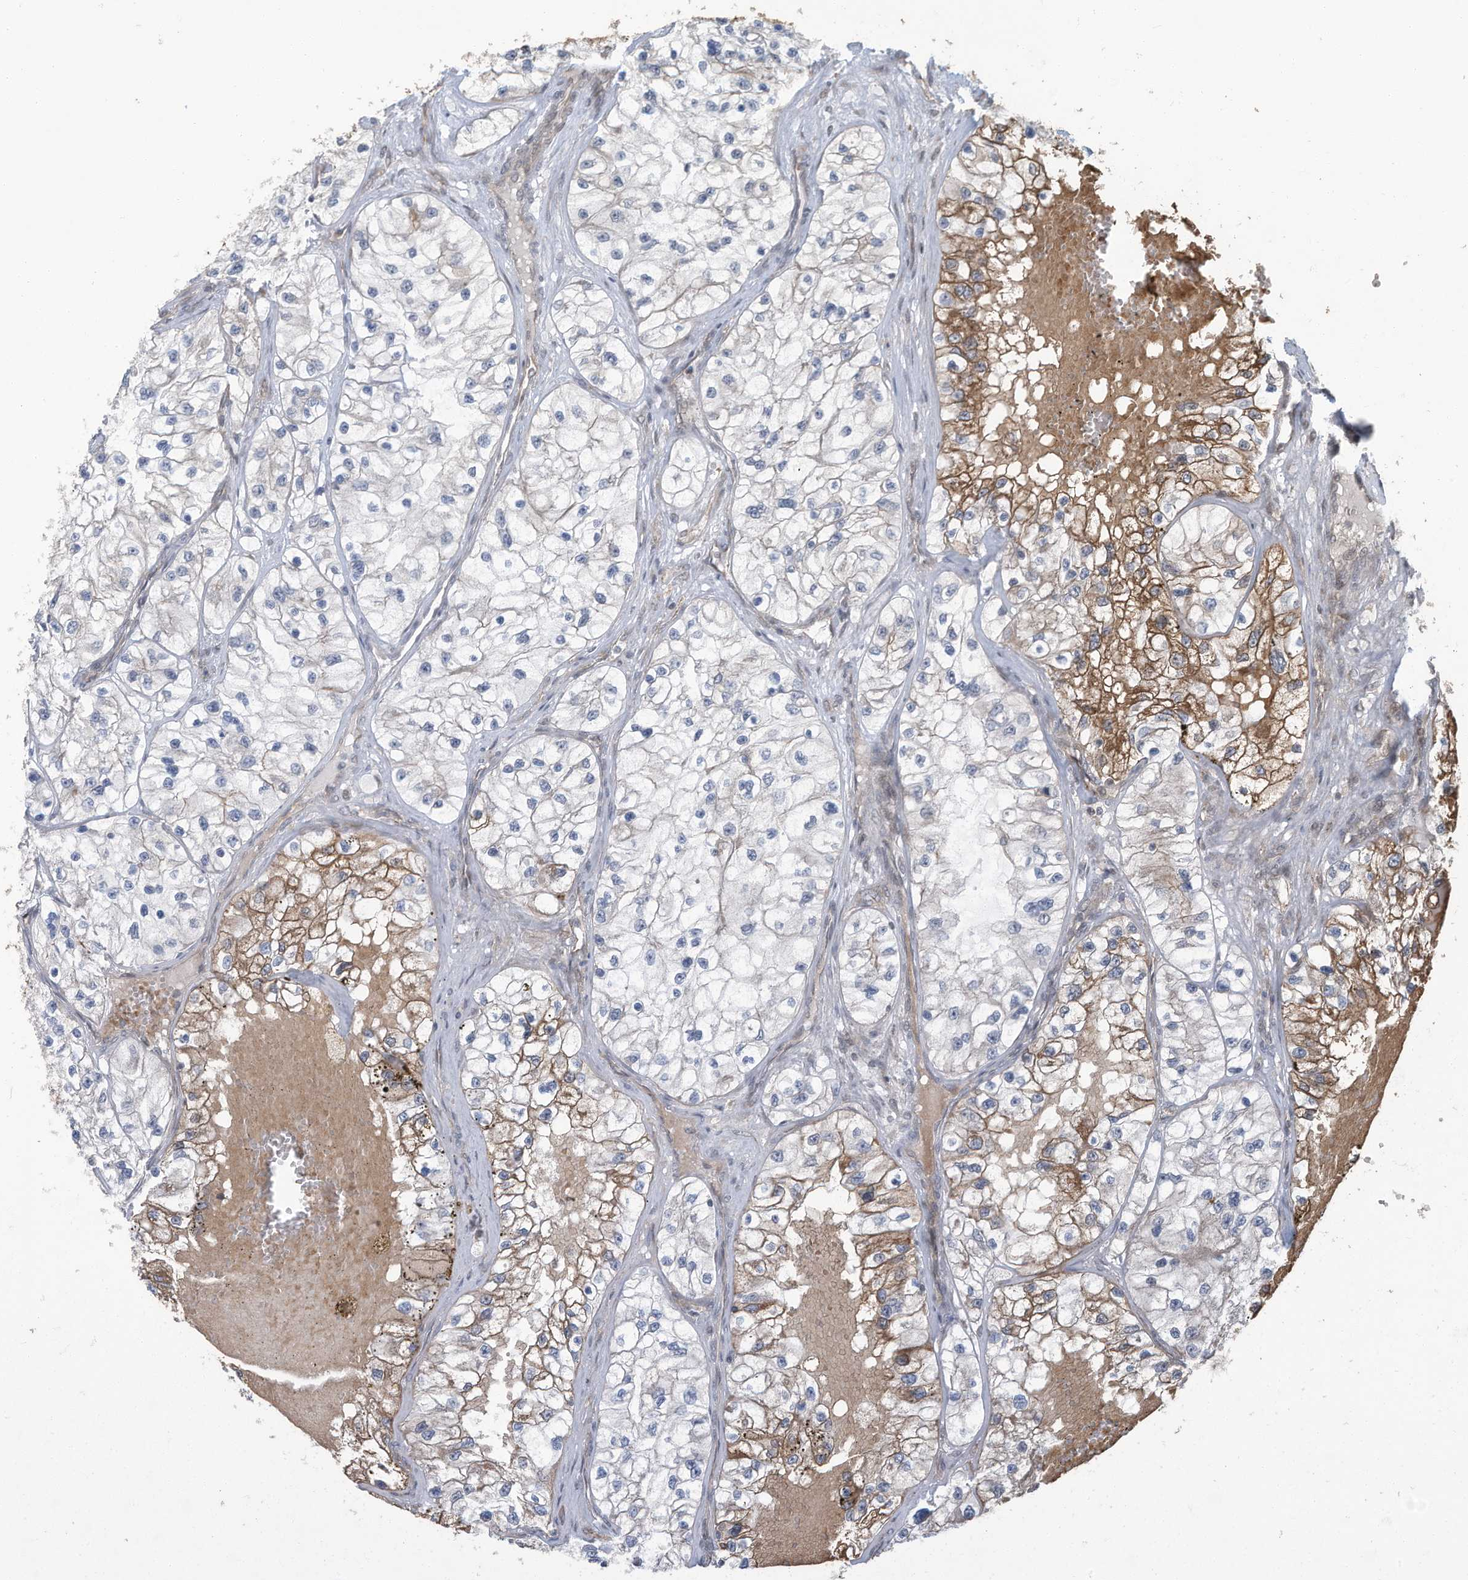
{"staining": {"intensity": "moderate", "quantity": "<25%", "location": "cytoplasmic/membranous"}, "tissue": "renal cancer", "cell_type": "Tumor cells", "image_type": "cancer", "snomed": [{"axis": "morphology", "description": "Adenocarcinoma, NOS"}, {"axis": "topography", "description": "Kidney"}], "caption": "Human adenocarcinoma (renal) stained with a brown dye shows moderate cytoplasmic/membranous positive expression in about <25% of tumor cells.", "gene": "ERI2", "patient": {"sex": "female", "age": 57}}